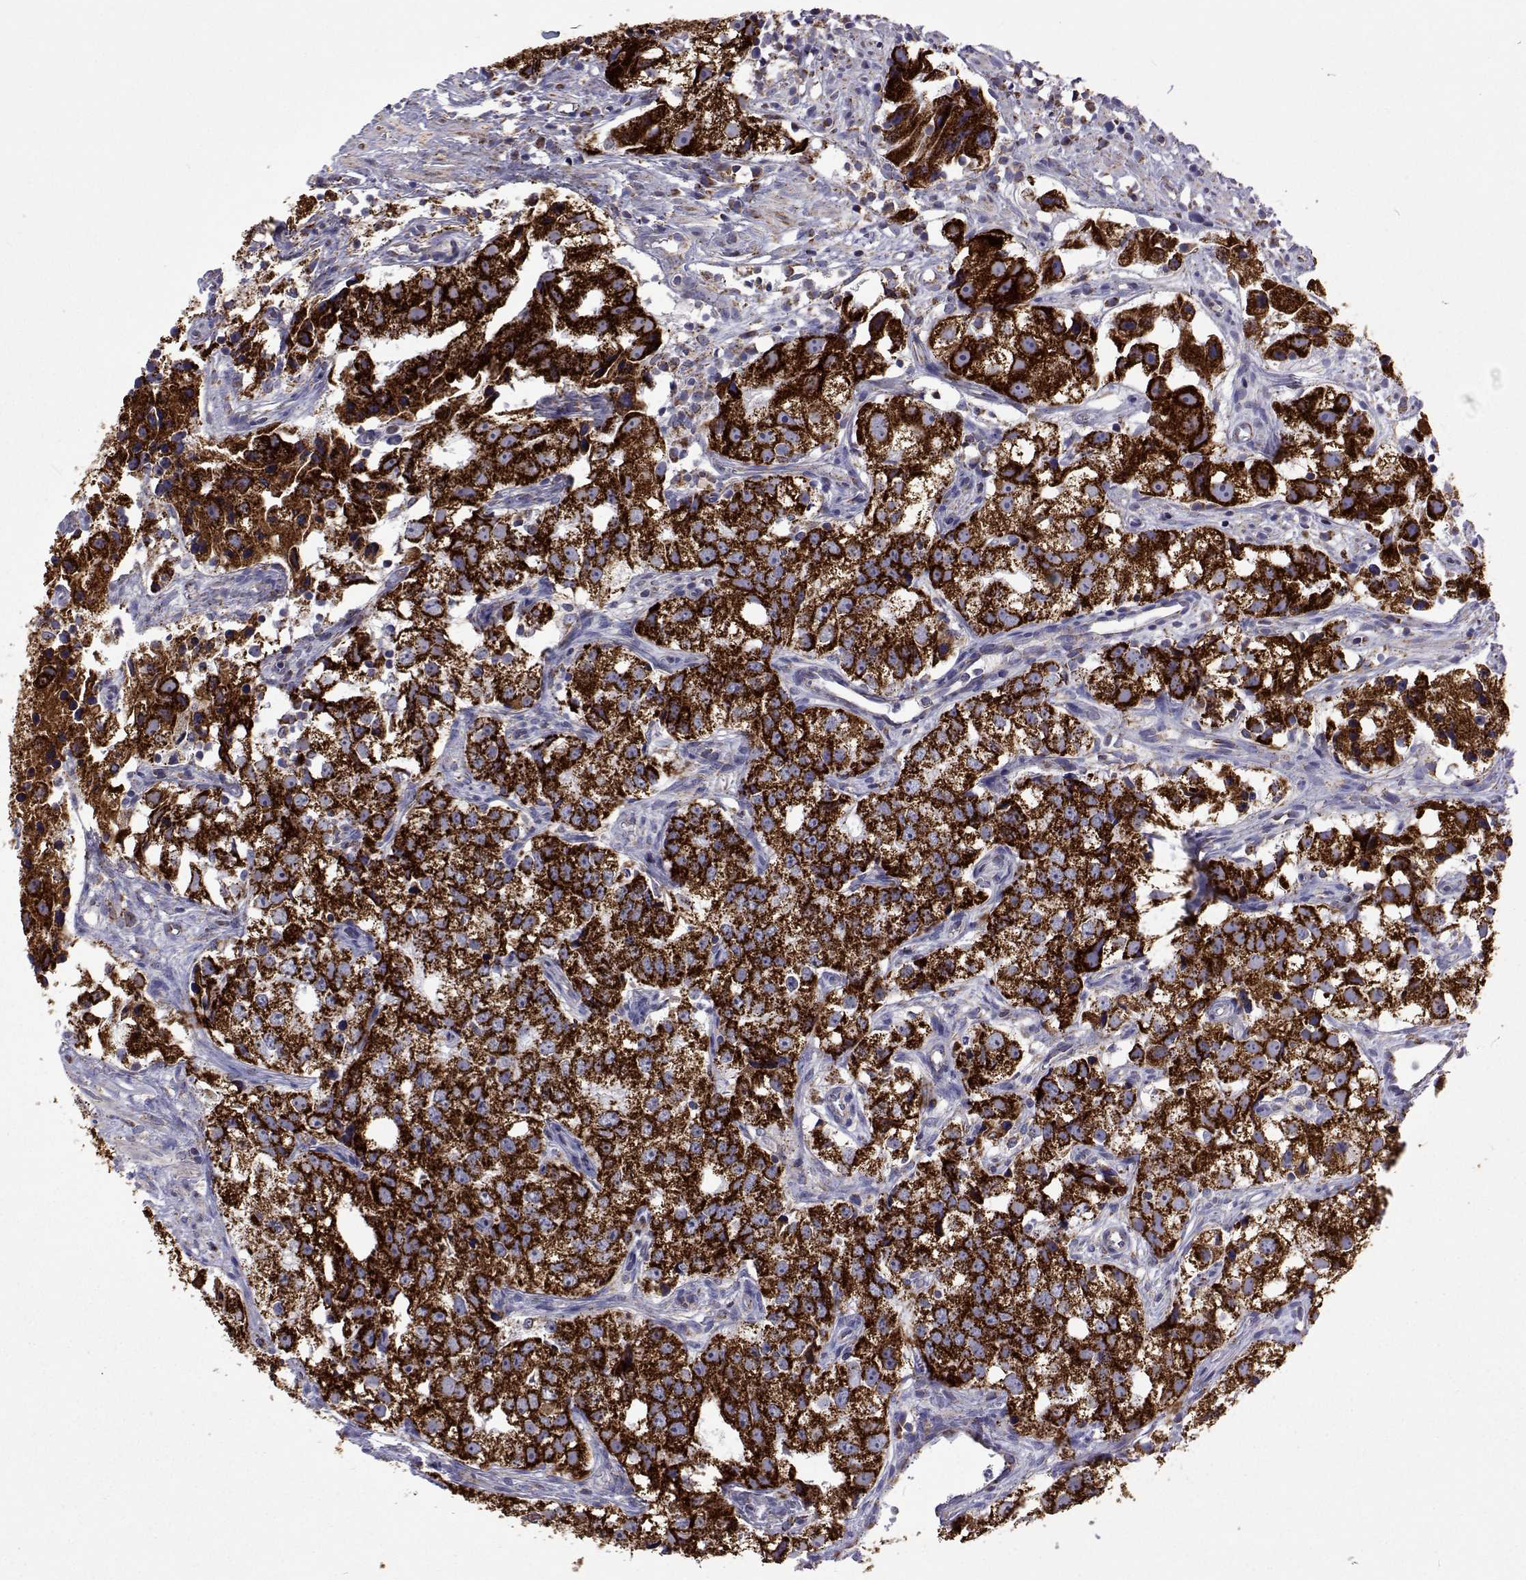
{"staining": {"intensity": "strong", "quantity": ">75%", "location": "cytoplasmic/membranous"}, "tissue": "prostate cancer", "cell_type": "Tumor cells", "image_type": "cancer", "snomed": [{"axis": "morphology", "description": "Adenocarcinoma, High grade"}, {"axis": "topography", "description": "Prostate"}], "caption": "The image exhibits staining of prostate cancer, revealing strong cytoplasmic/membranous protein staining (brown color) within tumor cells.", "gene": "MCCC2", "patient": {"sex": "male", "age": 68}}